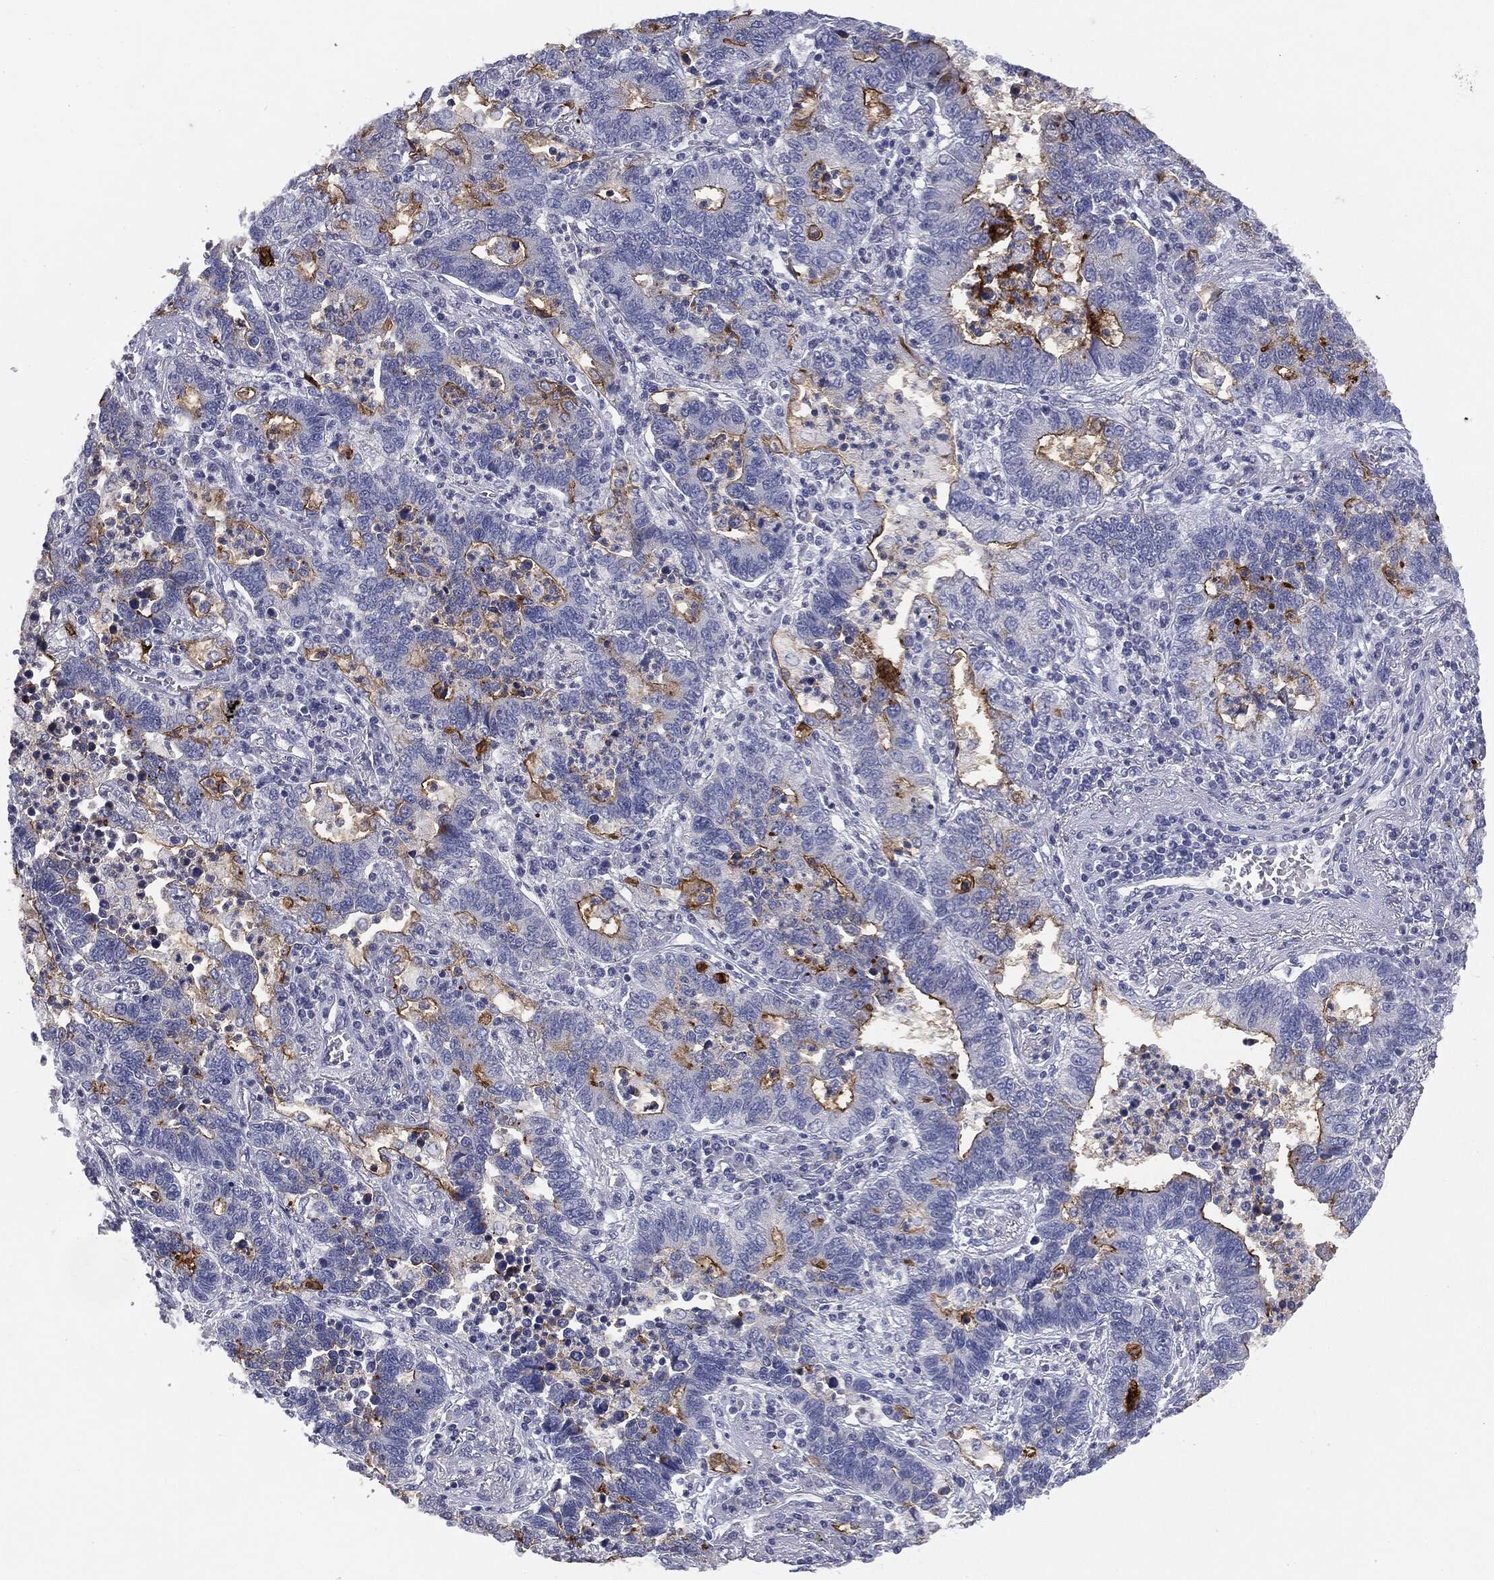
{"staining": {"intensity": "moderate", "quantity": "25%-75%", "location": "cytoplasmic/membranous"}, "tissue": "lung cancer", "cell_type": "Tumor cells", "image_type": "cancer", "snomed": [{"axis": "morphology", "description": "Adenocarcinoma, NOS"}, {"axis": "topography", "description": "Lung"}], "caption": "Lung cancer (adenocarcinoma) tissue demonstrates moderate cytoplasmic/membranous positivity in approximately 25%-75% of tumor cells, visualized by immunohistochemistry. The staining was performed using DAB (3,3'-diaminobenzidine) to visualize the protein expression in brown, while the nuclei were stained in blue with hematoxylin (Magnification: 20x).", "gene": "MUC1", "patient": {"sex": "female", "age": 57}}